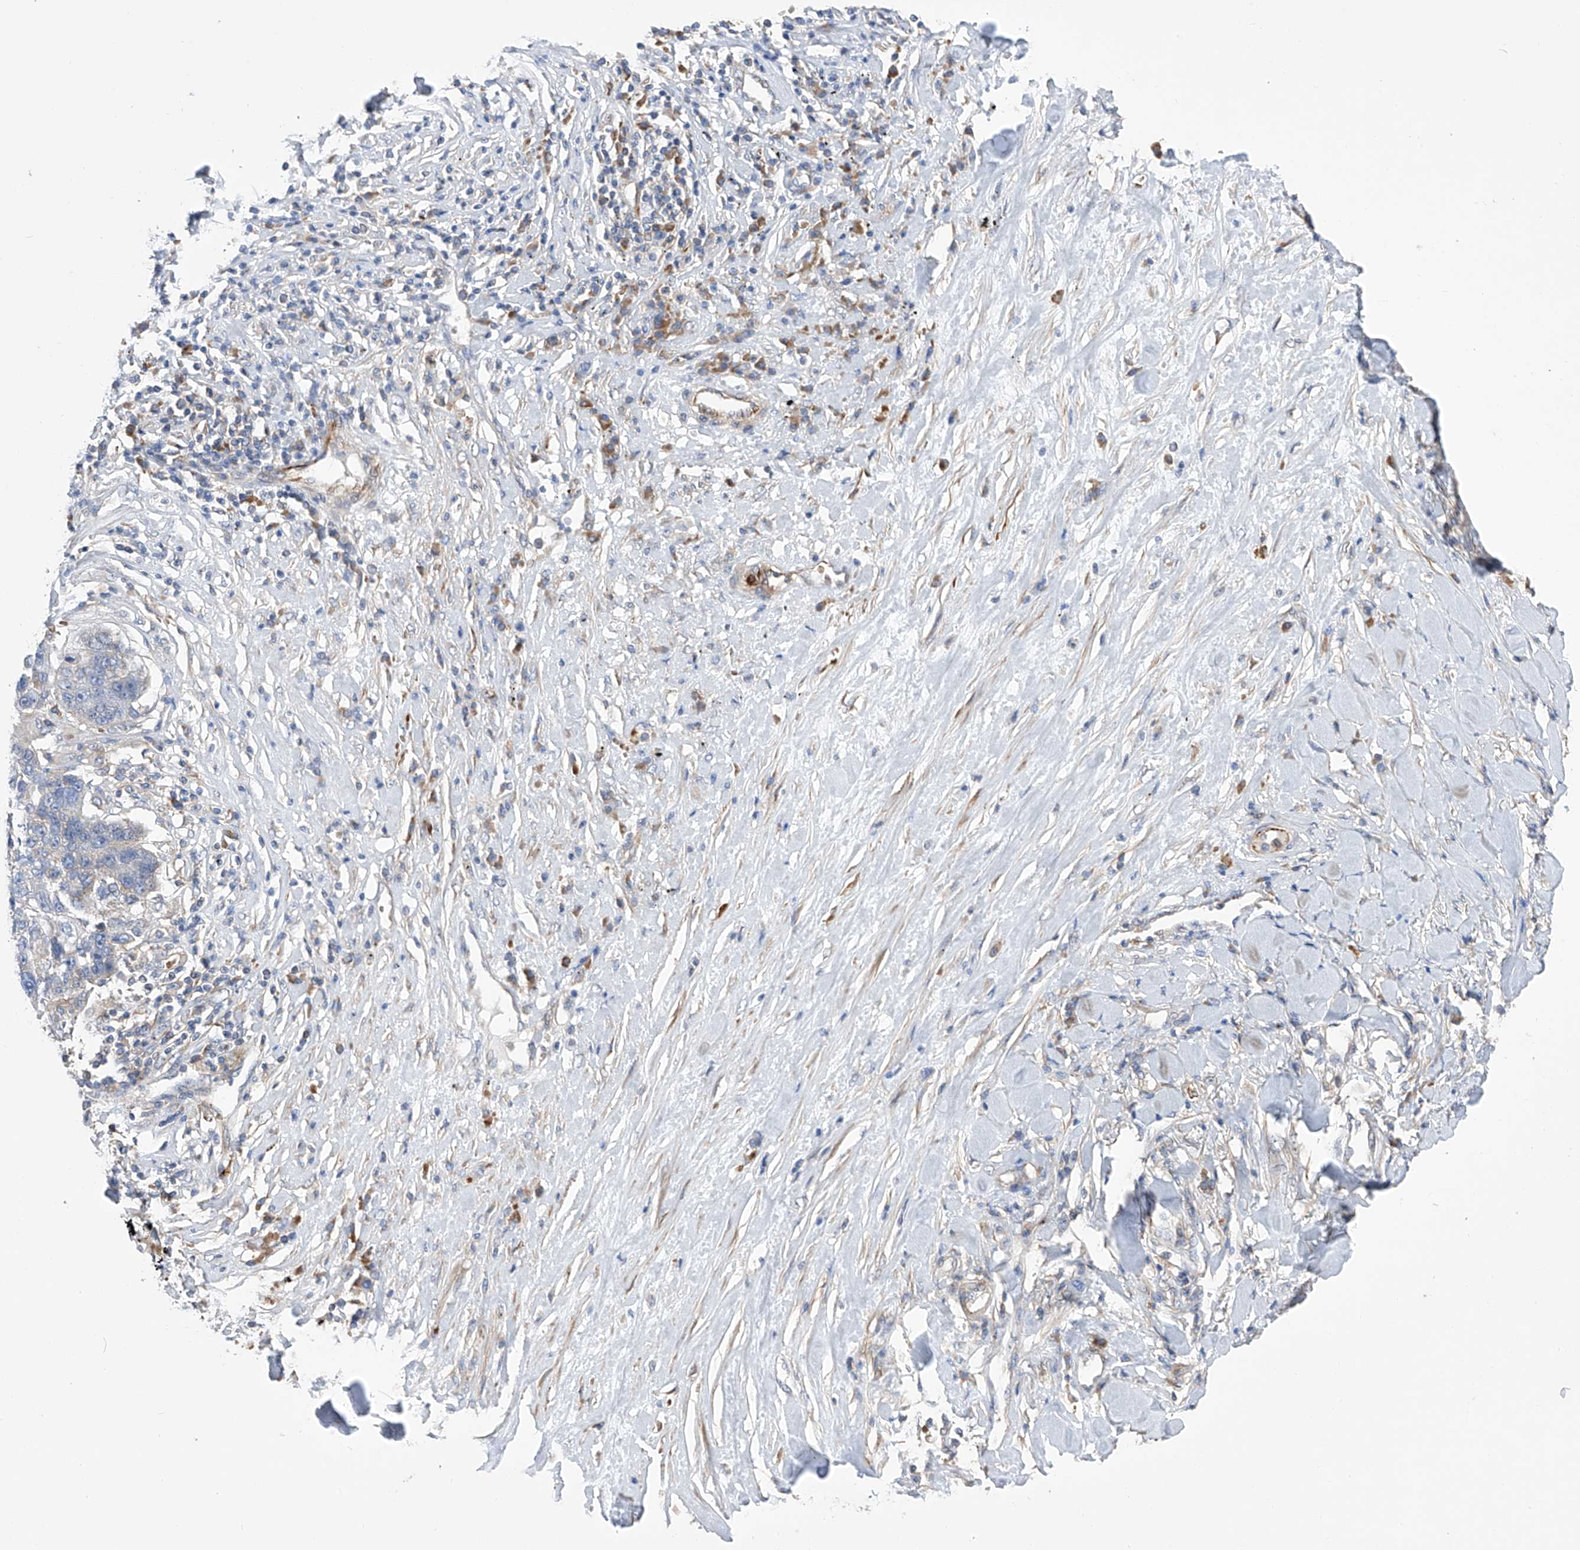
{"staining": {"intensity": "negative", "quantity": "none", "location": "none"}, "tissue": "lung cancer", "cell_type": "Tumor cells", "image_type": "cancer", "snomed": [{"axis": "morphology", "description": "Squamous cell carcinoma, NOS"}, {"axis": "topography", "description": "Lung"}], "caption": "The image displays no significant staining in tumor cells of lung cancer. Nuclei are stained in blue.", "gene": "NFATC4", "patient": {"sex": "male", "age": 66}}